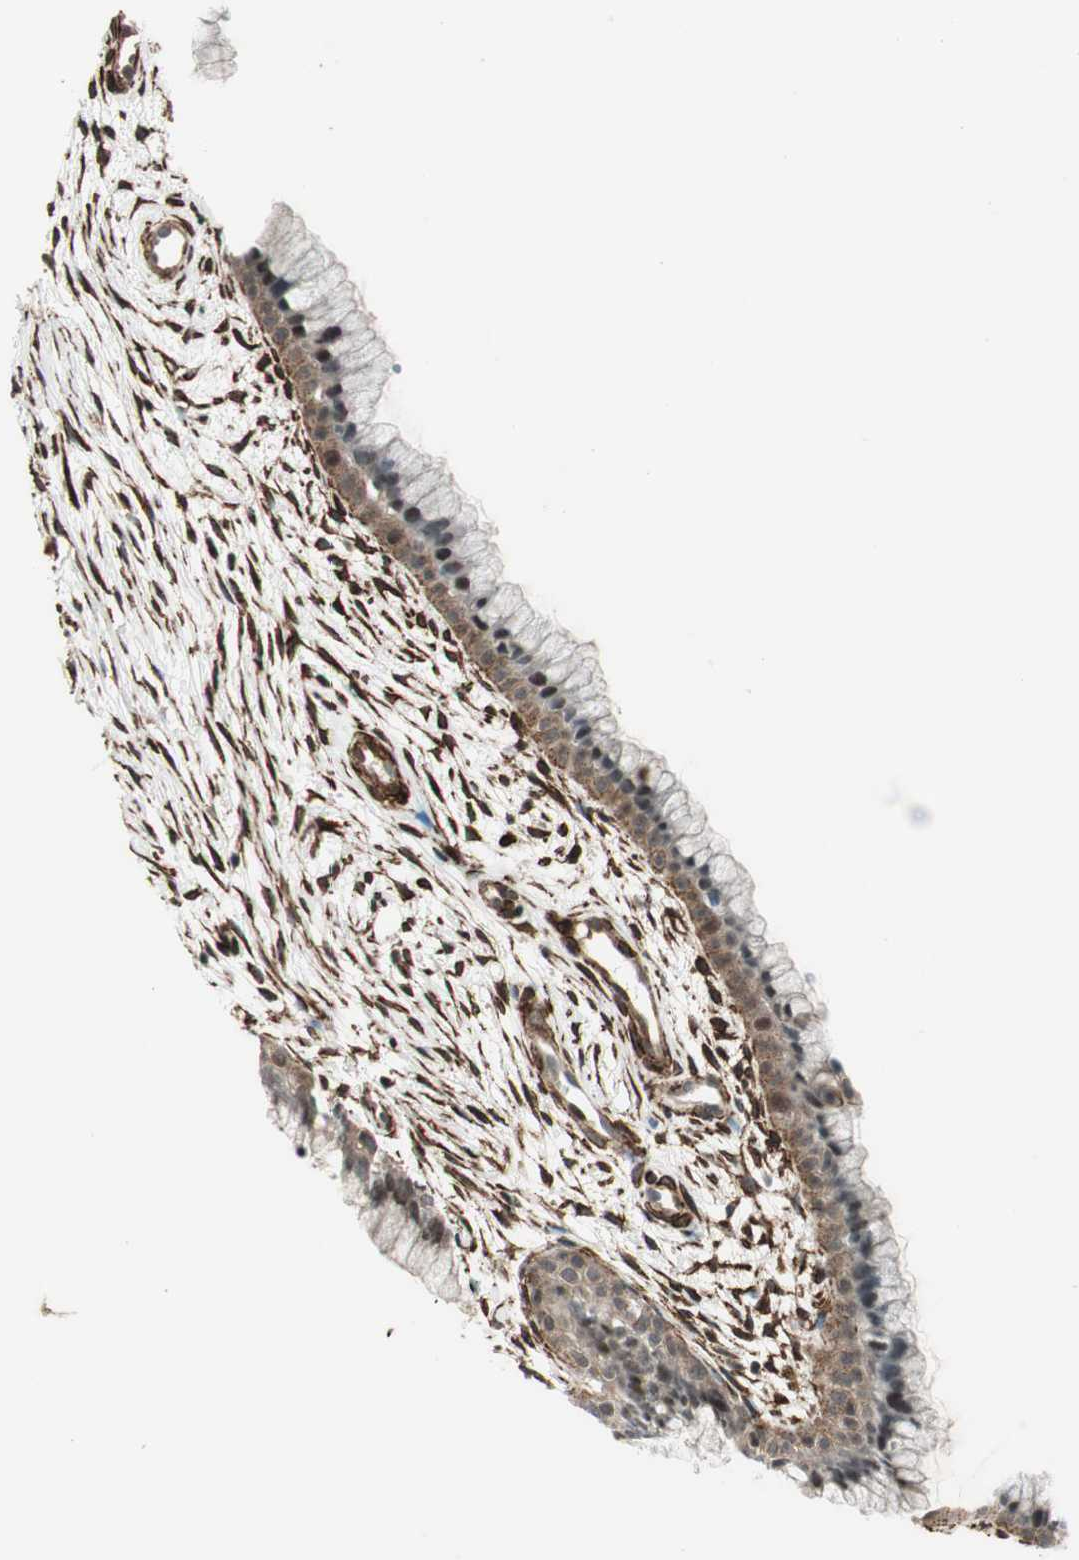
{"staining": {"intensity": "moderate", "quantity": ">75%", "location": "cytoplasmic/membranous,nuclear"}, "tissue": "cervix", "cell_type": "Glandular cells", "image_type": "normal", "snomed": [{"axis": "morphology", "description": "Normal tissue, NOS"}, {"axis": "topography", "description": "Cervix"}], "caption": "Protein staining of normal cervix exhibits moderate cytoplasmic/membranous,nuclear positivity in about >75% of glandular cells. (Stains: DAB in brown, nuclei in blue, Microscopy: brightfield microscopy at high magnification).", "gene": "CDK19", "patient": {"sex": "female", "age": 39}}